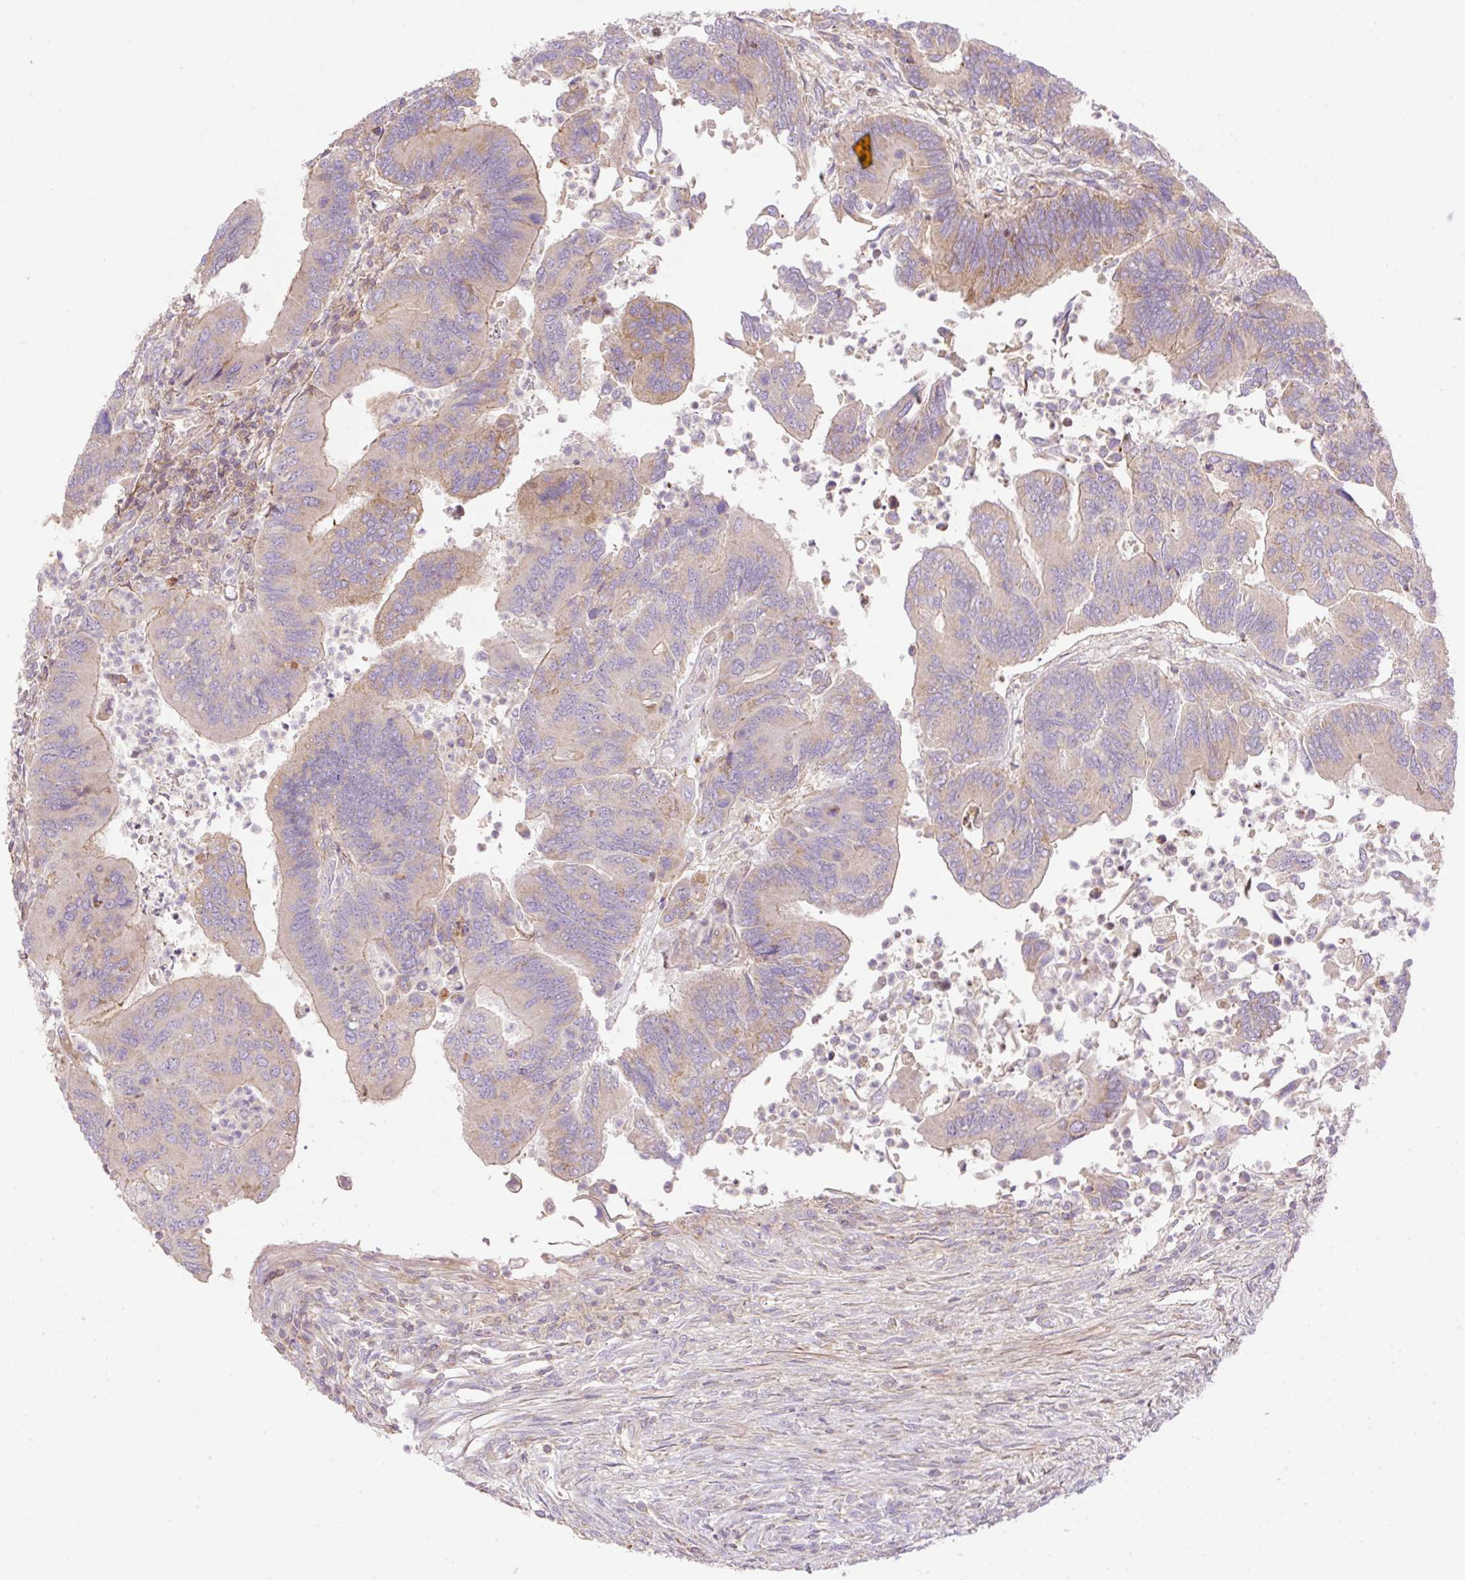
{"staining": {"intensity": "weak", "quantity": "25%-75%", "location": "cytoplasmic/membranous"}, "tissue": "colorectal cancer", "cell_type": "Tumor cells", "image_type": "cancer", "snomed": [{"axis": "morphology", "description": "Adenocarcinoma, NOS"}, {"axis": "topography", "description": "Colon"}], "caption": "A brown stain labels weak cytoplasmic/membranous expression of a protein in human colorectal adenocarcinoma tumor cells.", "gene": "VPS25", "patient": {"sex": "female", "age": 67}}